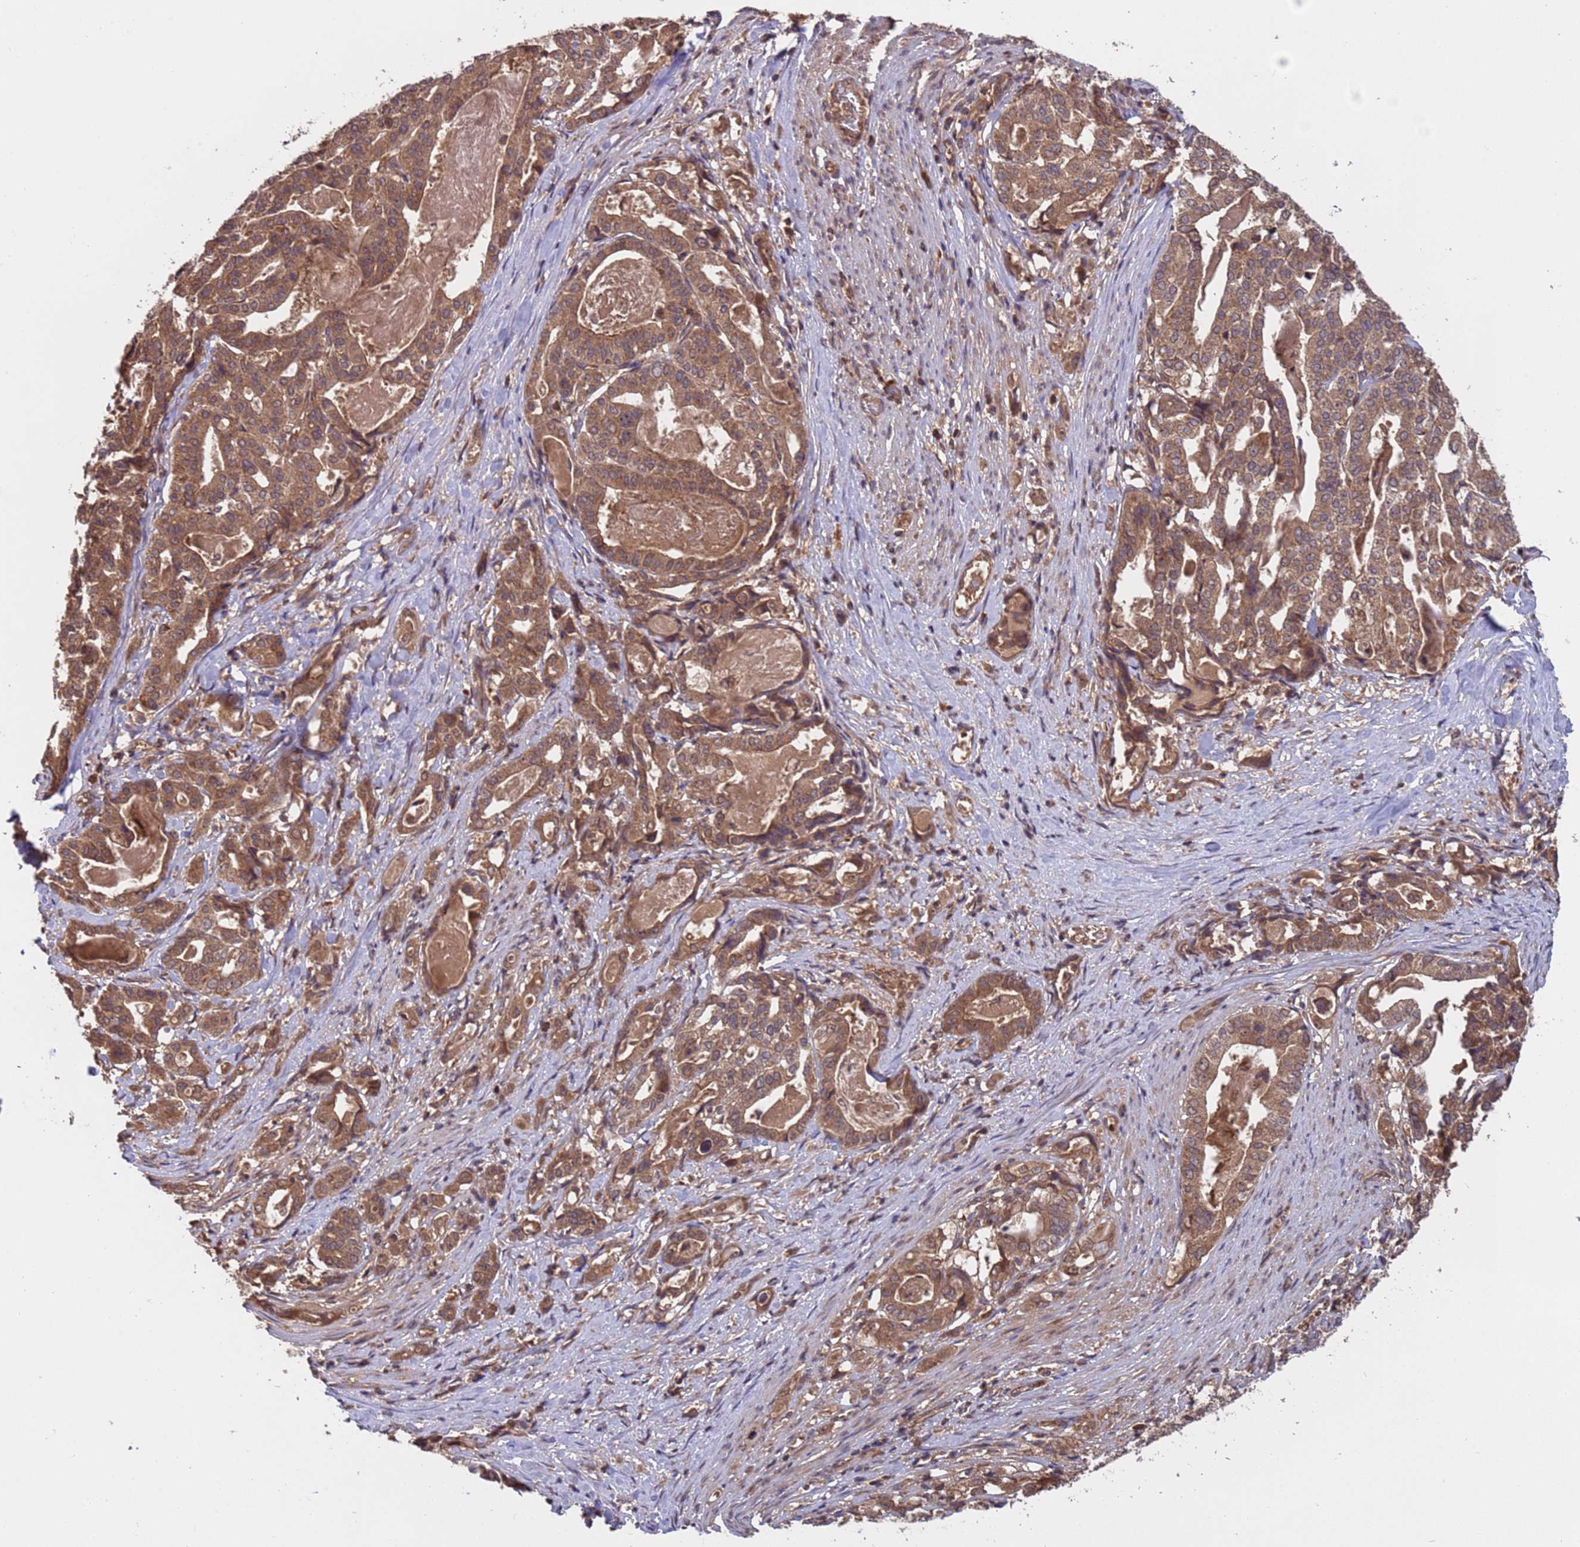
{"staining": {"intensity": "moderate", "quantity": ">75%", "location": "cytoplasmic/membranous"}, "tissue": "stomach cancer", "cell_type": "Tumor cells", "image_type": "cancer", "snomed": [{"axis": "morphology", "description": "Adenocarcinoma, NOS"}, {"axis": "topography", "description": "Stomach"}], "caption": "This is an image of IHC staining of stomach adenocarcinoma, which shows moderate expression in the cytoplasmic/membranous of tumor cells.", "gene": "ERI1", "patient": {"sex": "male", "age": 48}}